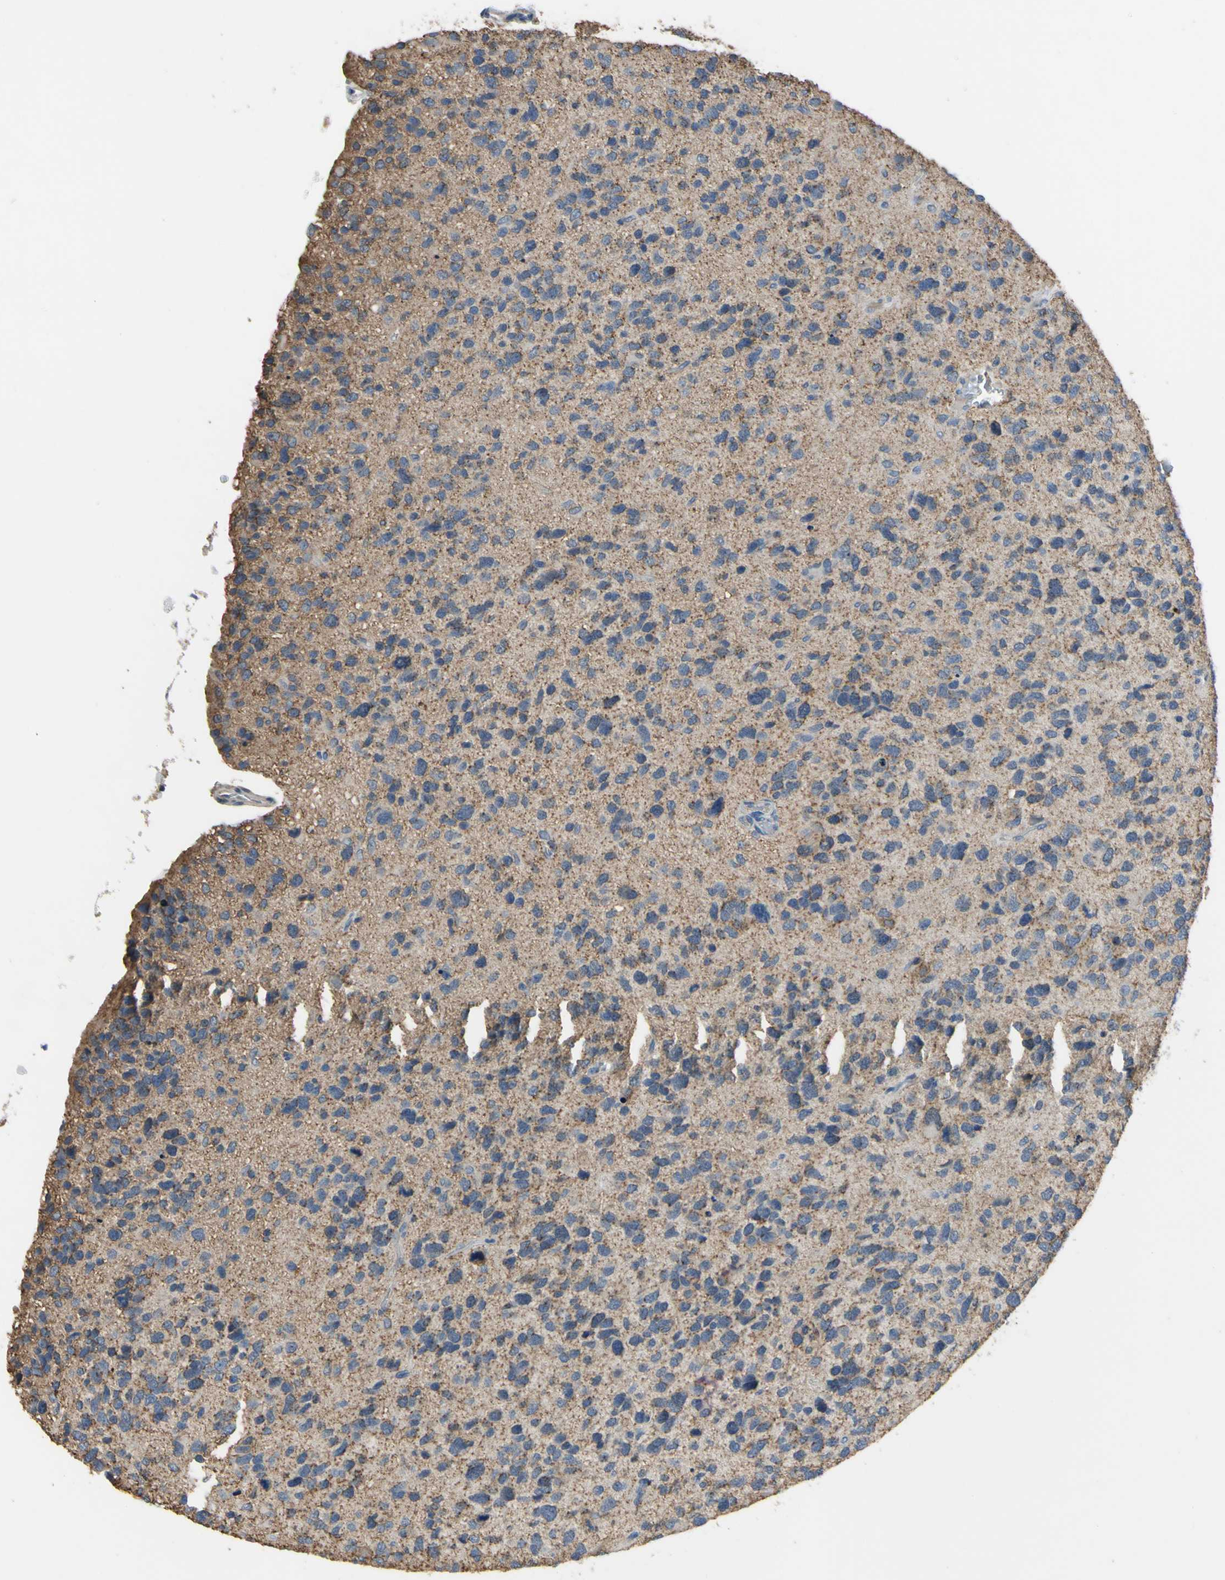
{"staining": {"intensity": "moderate", "quantity": ">75%", "location": "cytoplasmic/membranous"}, "tissue": "glioma", "cell_type": "Tumor cells", "image_type": "cancer", "snomed": [{"axis": "morphology", "description": "Glioma, malignant, High grade"}, {"axis": "topography", "description": "Brain"}], "caption": "Immunohistochemistry photomicrograph of neoplastic tissue: glioma stained using IHC displays medium levels of moderate protein expression localized specifically in the cytoplasmic/membranous of tumor cells, appearing as a cytoplasmic/membranous brown color.", "gene": "LHX9", "patient": {"sex": "female", "age": 58}}